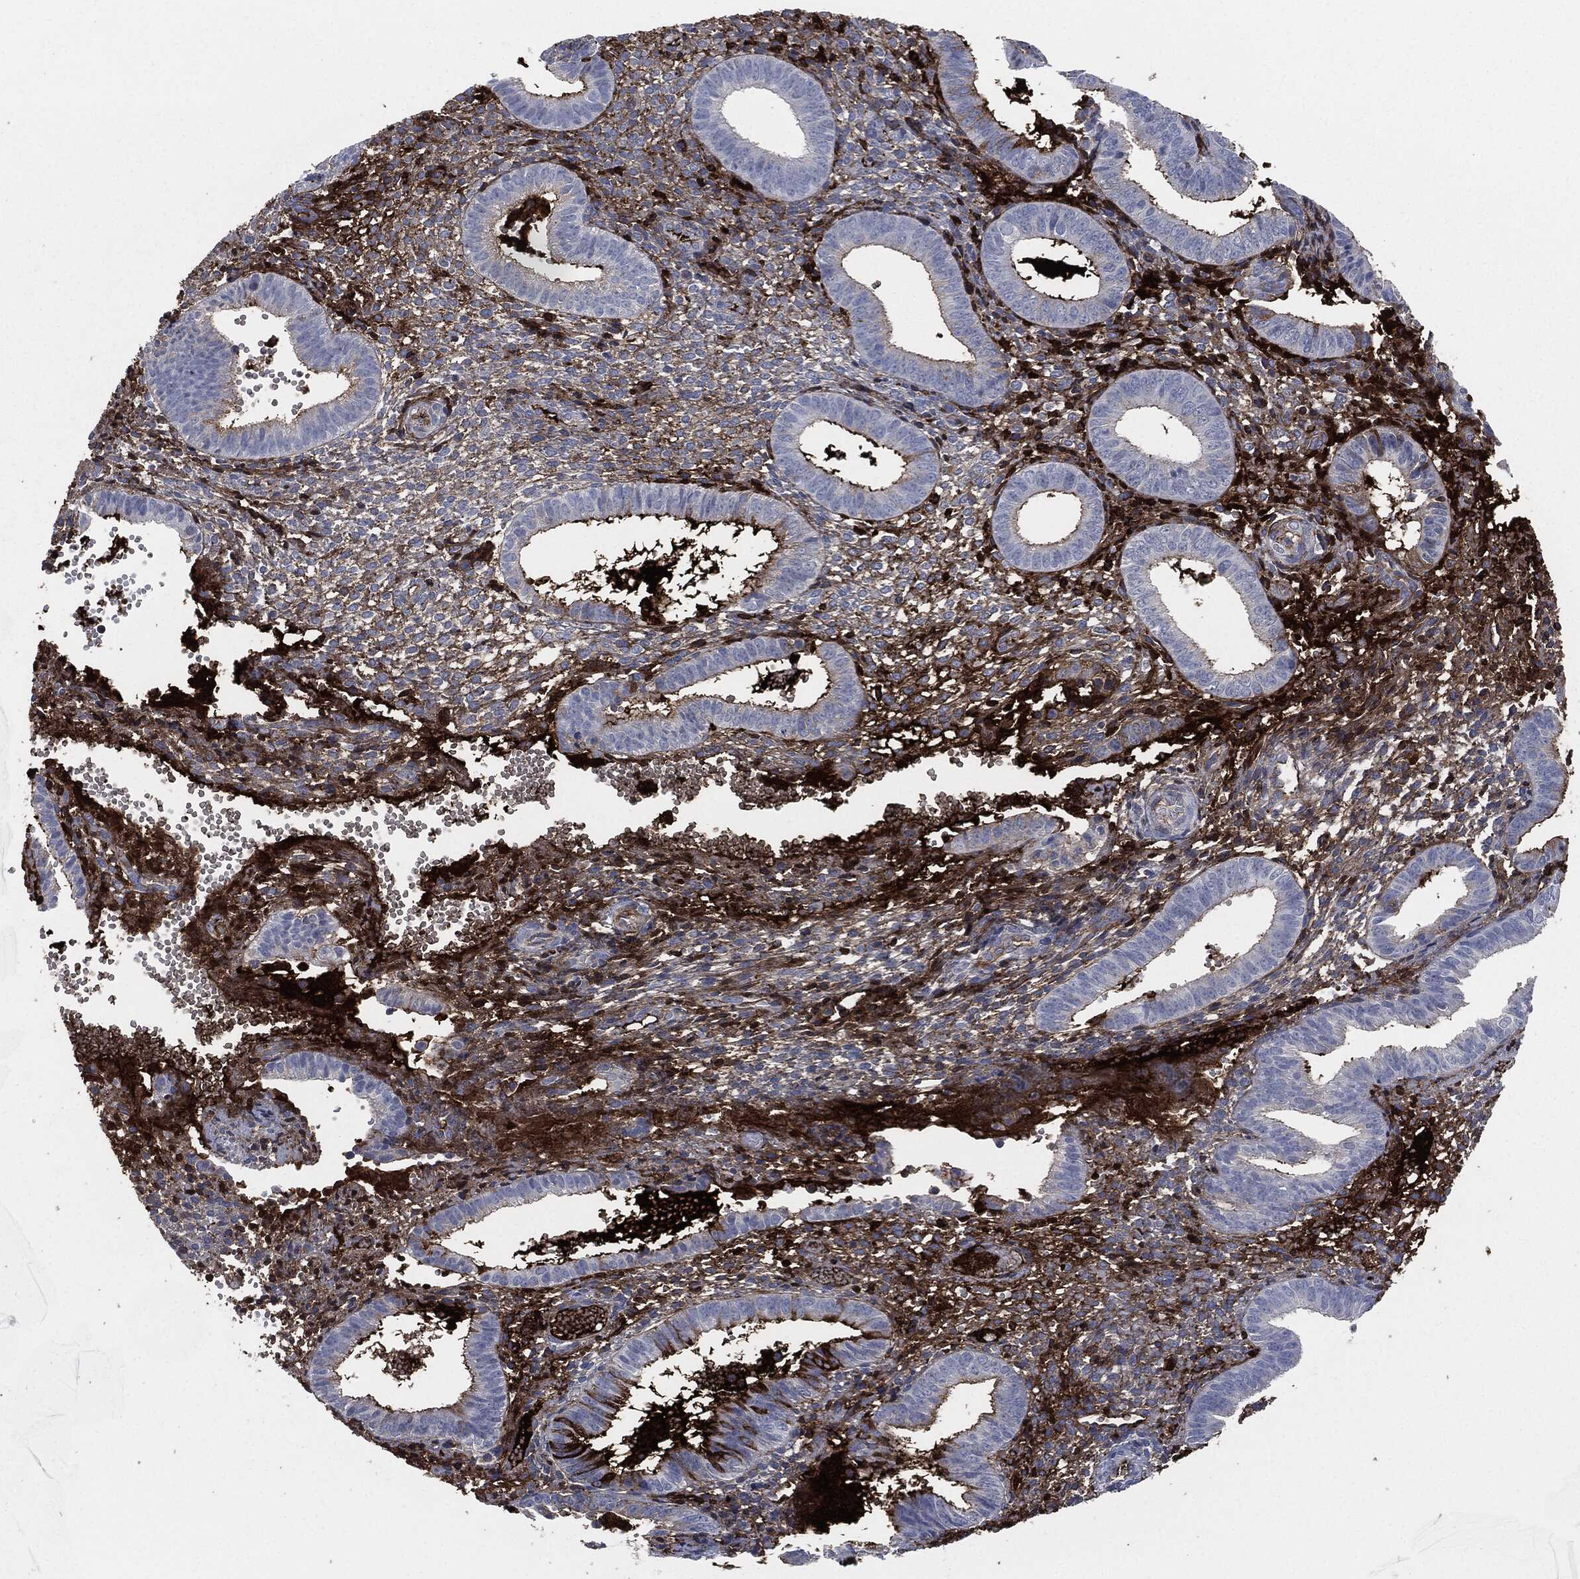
{"staining": {"intensity": "moderate", "quantity": "25%-75%", "location": "cytoplasmic/membranous"}, "tissue": "endometrium", "cell_type": "Cells in endometrial stroma", "image_type": "normal", "snomed": [{"axis": "morphology", "description": "Normal tissue, NOS"}, {"axis": "topography", "description": "Endometrium"}], "caption": "Endometrium stained with DAB (3,3'-diaminobenzidine) immunohistochemistry shows medium levels of moderate cytoplasmic/membranous positivity in about 25%-75% of cells in endometrial stroma.", "gene": "APOB", "patient": {"sex": "female", "age": 42}}